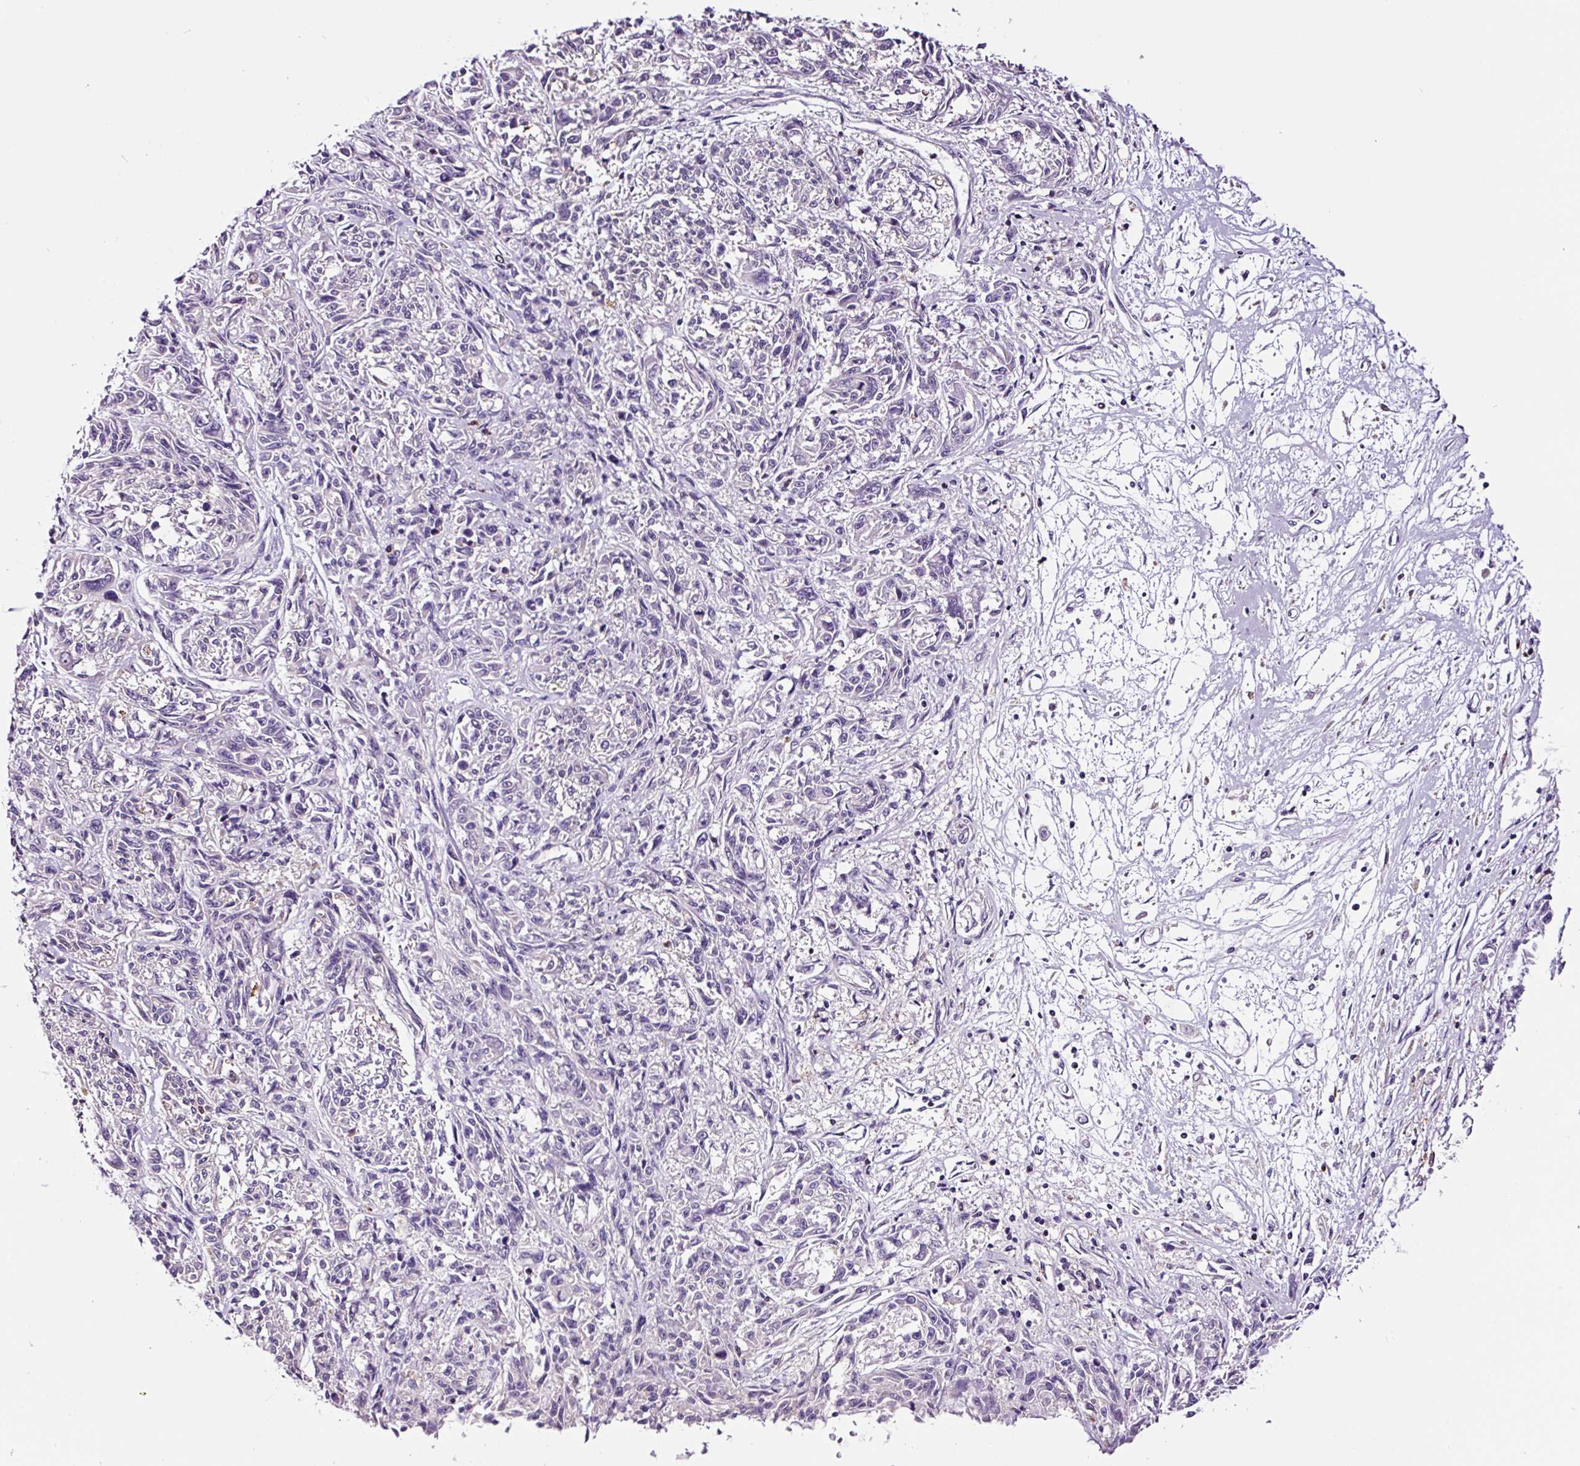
{"staining": {"intensity": "negative", "quantity": "none", "location": "none"}, "tissue": "melanoma", "cell_type": "Tumor cells", "image_type": "cancer", "snomed": [{"axis": "morphology", "description": "Malignant melanoma, NOS"}, {"axis": "topography", "description": "Skin"}], "caption": "Tumor cells show no significant expression in malignant melanoma.", "gene": "TAFA3", "patient": {"sex": "male", "age": 53}}